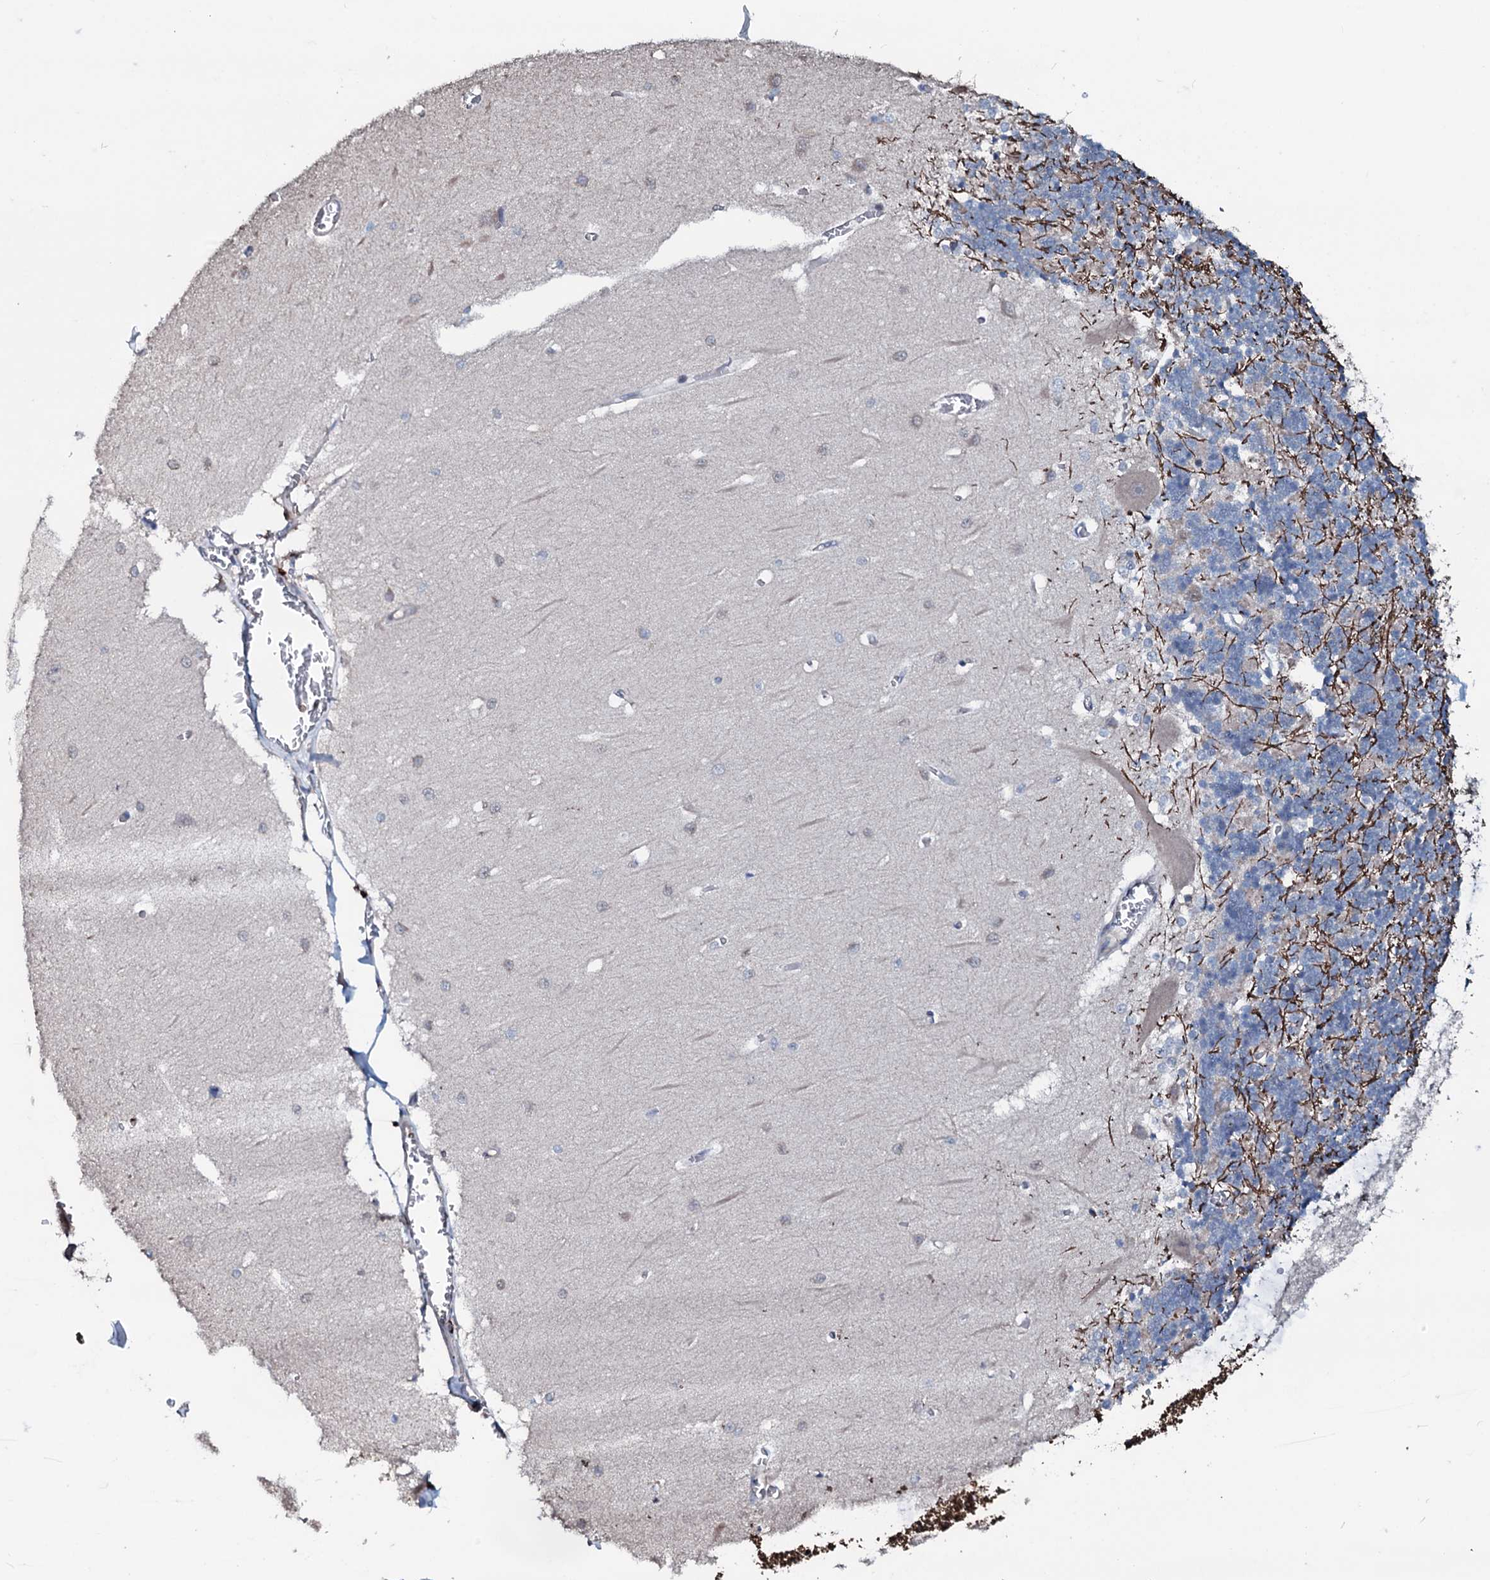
{"staining": {"intensity": "negative", "quantity": "none", "location": "none"}, "tissue": "cerebellum", "cell_type": "Cells in granular layer", "image_type": "normal", "snomed": [{"axis": "morphology", "description": "Normal tissue, NOS"}, {"axis": "topography", "description": "Cerebellum"}], "caption": "The immunohistochemistry image has no significant staining in cells in granular layer of cerebellum.", "gene": "OGFOD2", "patient": {"sex": "male", "age": 37}}